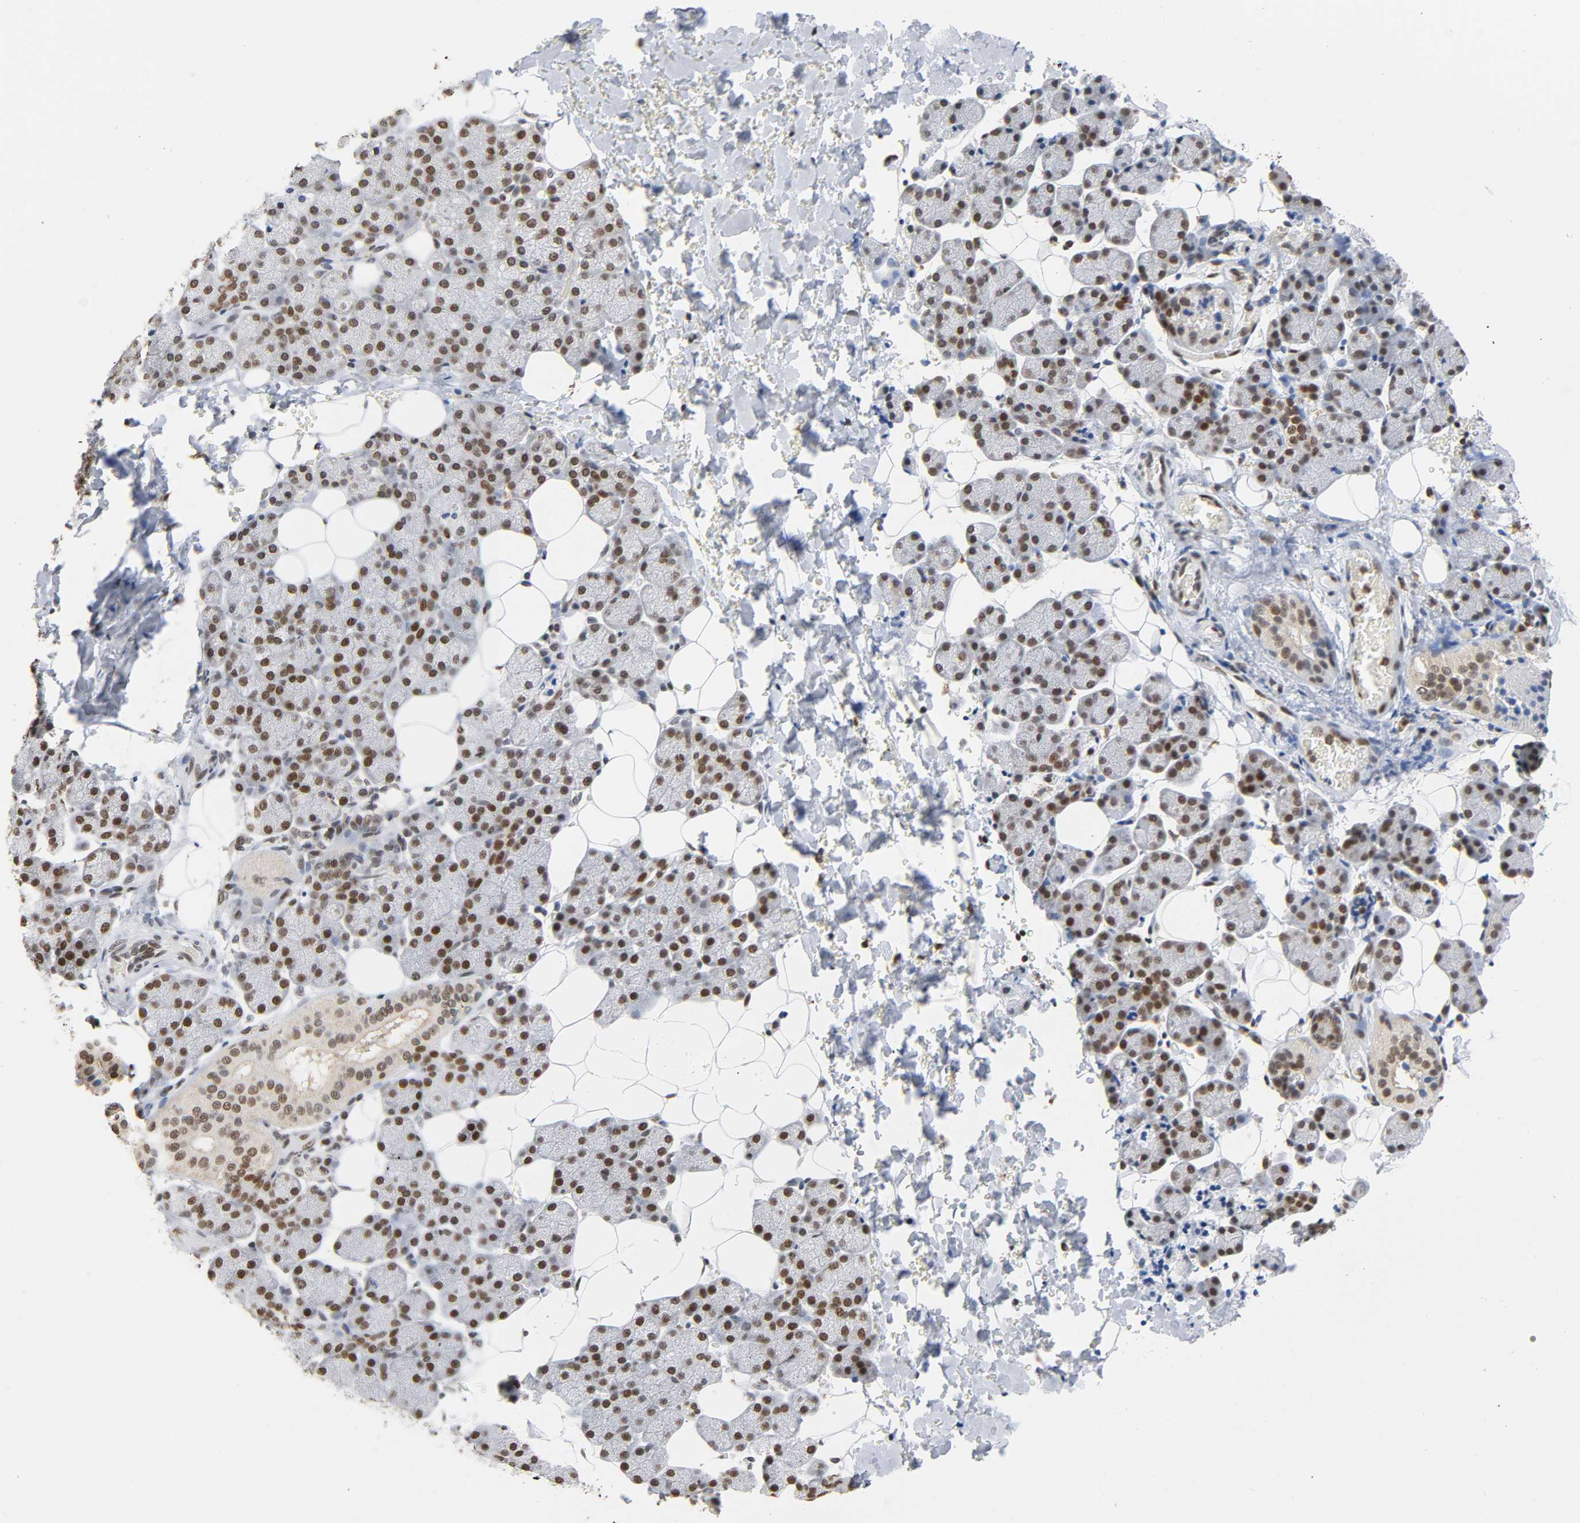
{"staining": {"intensity": "moderate", "quantity": ">75%", "location": "nuclear"}, "tissue": "salivary gland", "cell_type": "Glandular cells", "image_type": "normal", "snomed": [{"axis": "morphology", "description": "Normal tissue, NOS"}, {"axis": "topography", "description": "Lymph node"}, {"axis": "topography", "description": "Salivary gland"}], "caption": "IHC of normal salivary gland shows medium levels of moderate nuclear expression in about >75% of glandular cells.", "gene": "SUMO1", "patient": {"sex": "male", "age": 8}}